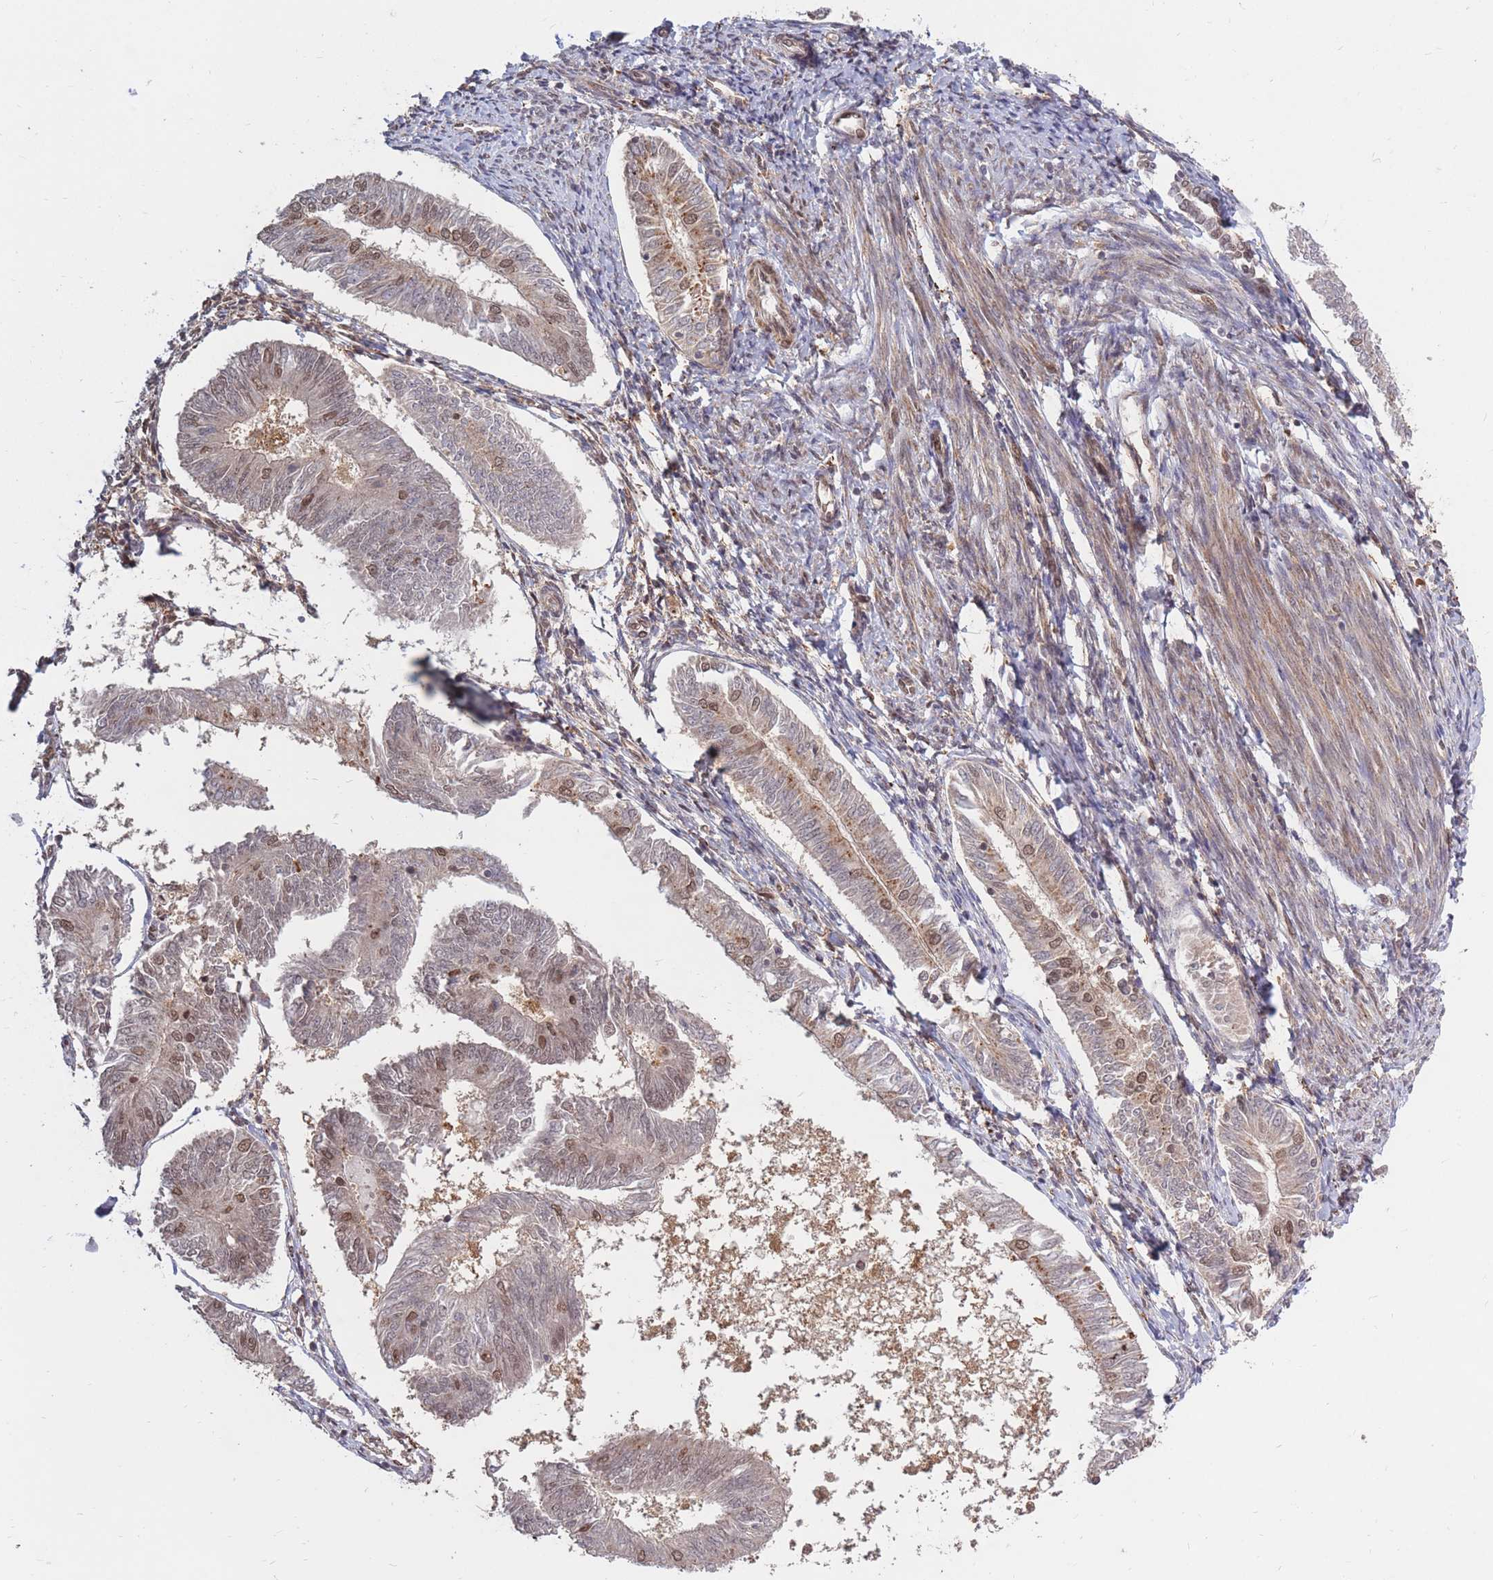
{"staining": {"intensity": "moderate", "quantity": "<25%", "location": "nuclear"}, "tissue": "endometrial cancer", "cell_type": "Tumor cells", "image_type": "cancer", "snomed": [{"axis": "morphology", "description": "Adenocarcinoma, NOS"}, {"axis": "topography", "description": "Endometrium"}], "caption": "Immunohistochemical staining of human adenocarcinoma (endometrial) exhibits low levels of moderate nuclear protein staining in about <25% of tumor cells. (DAB (3,3'-diaminobenzidine) = brown stain, brightfield microscopy at high magnification).", "gene": "SRA1", "patient": {"sex": "female", "age": 58}}